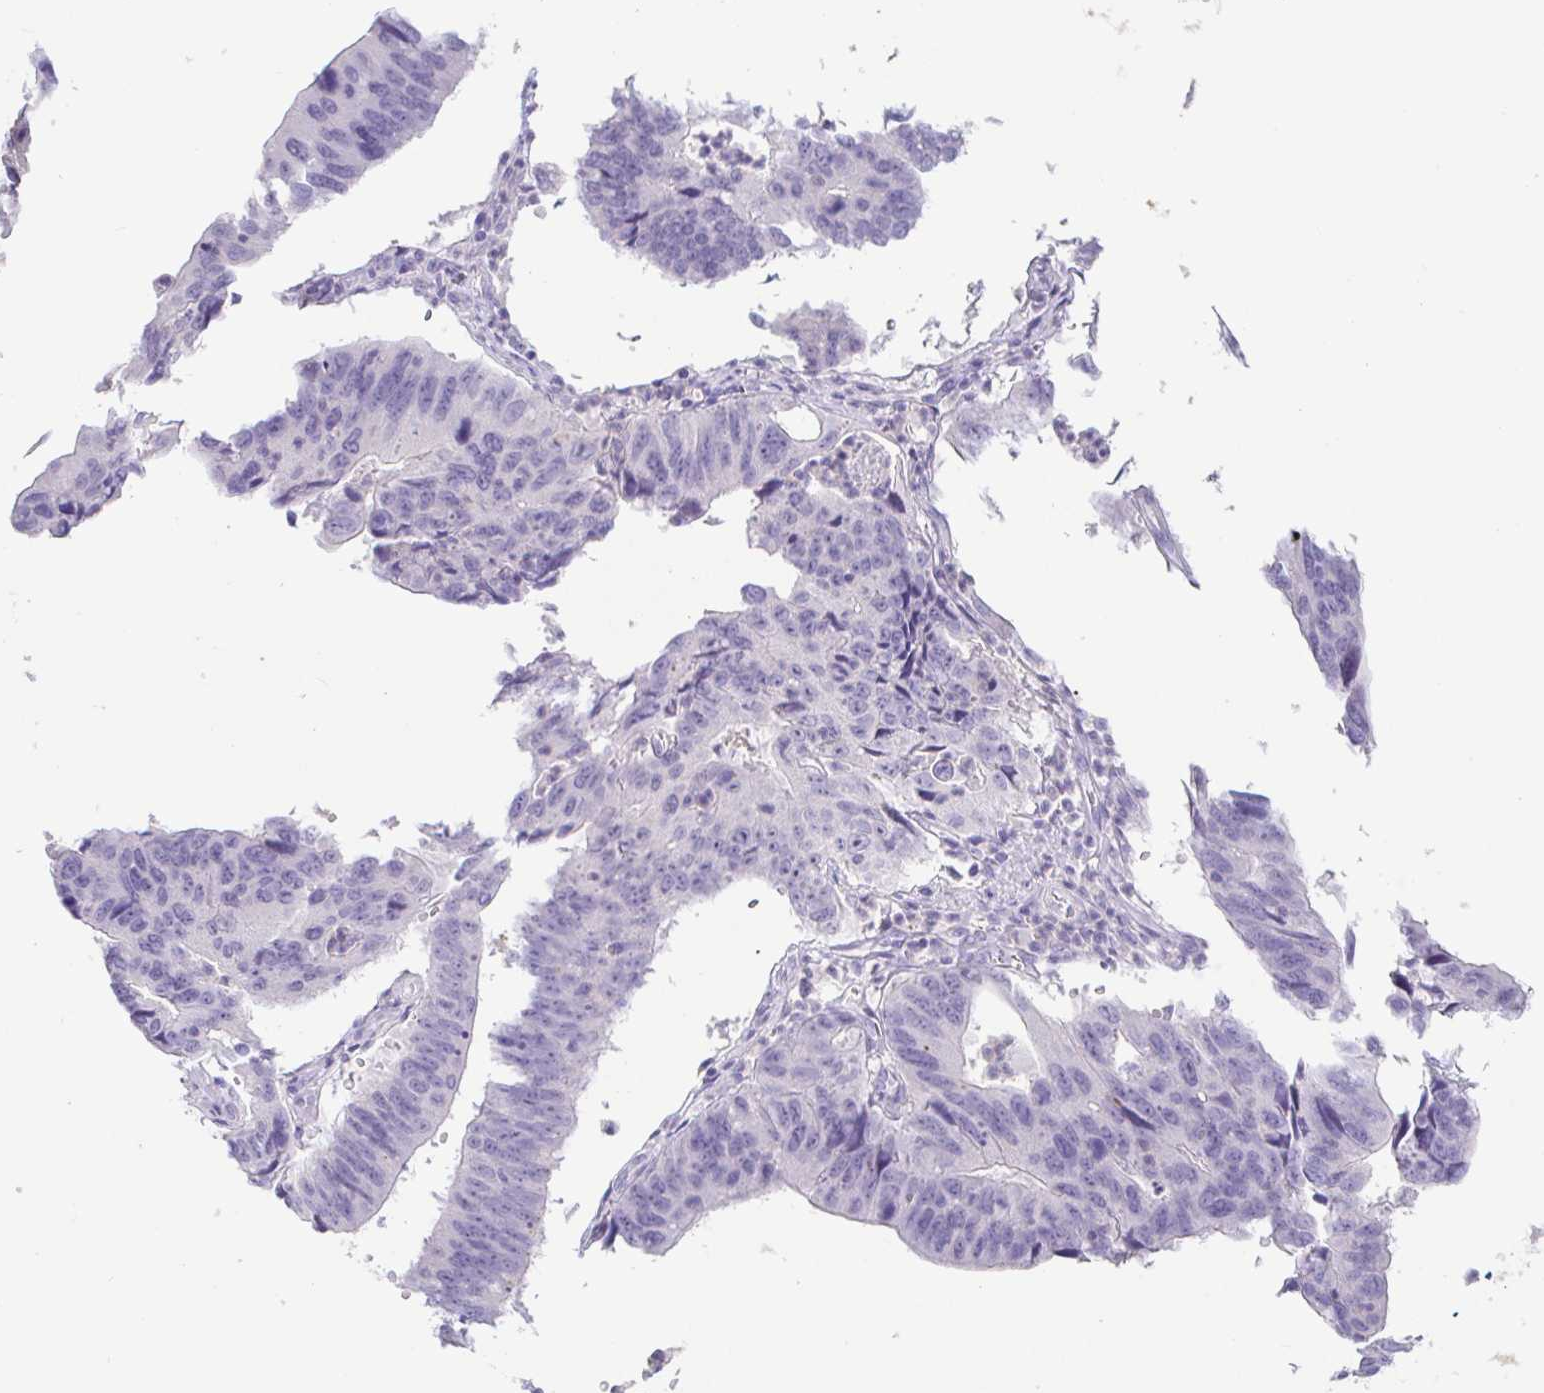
{"staining": {"intensity": "negative", "quantity": "none", "location": "none"}, "tissue": "stomach cancer", "cell_type": "Tumor cells", "image_type": "cancer", "snomed": [{"axis": "morphology", "description": "Adenocarcinoma, NOS"}, {"axis": "topography", "description": "Stomach"}], "caption": "Immunohistochemistry micrograph of human stomach cancer (adenocarcinoma) stained for a protein (brown), which displays no expression in tumor cells.", "gene": "SAA4", "patient": {"sex": "male", "age": 59}}